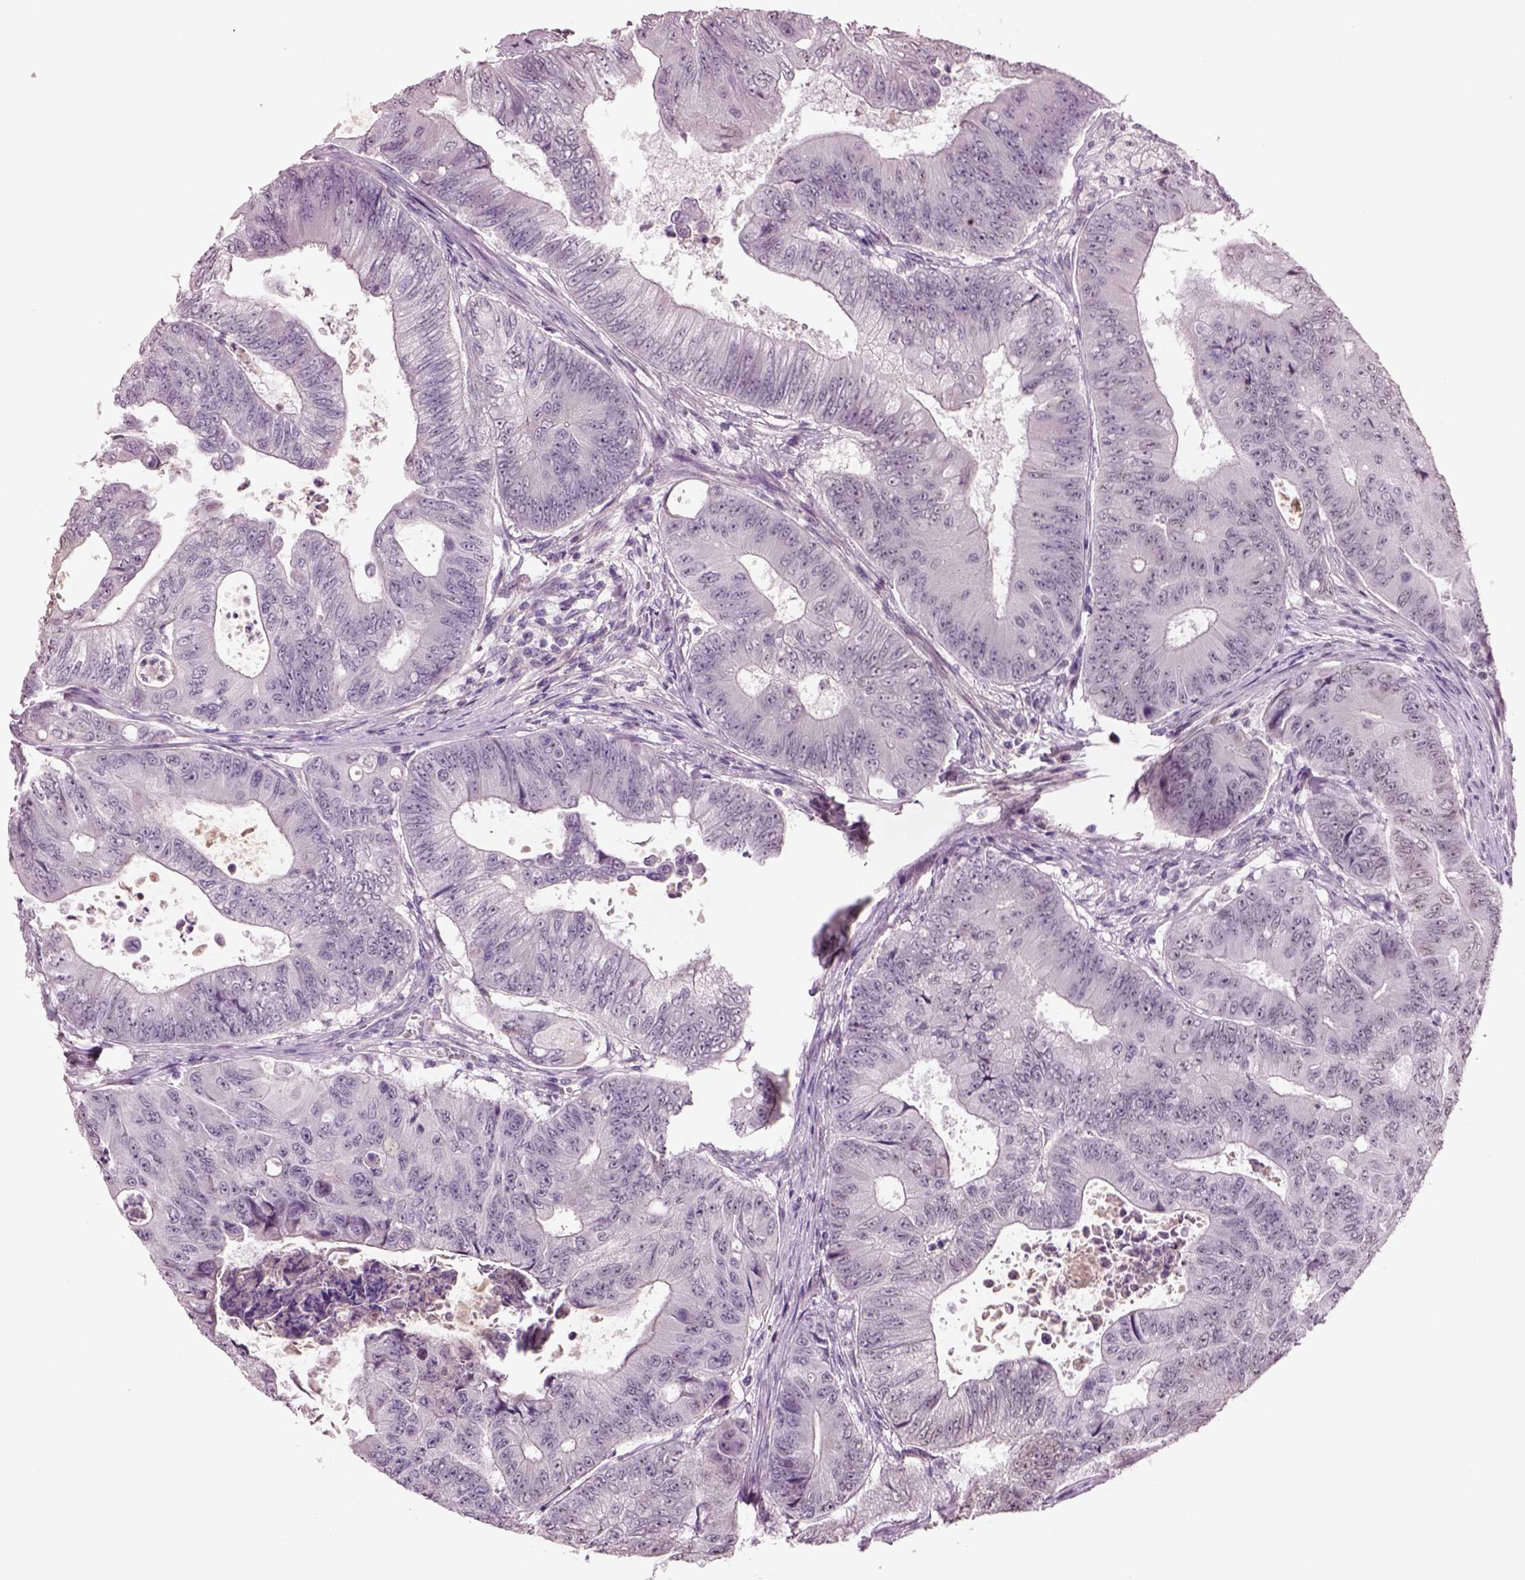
{"staining": {"intensity": "negative", "quantity": "none", "location": "none"}, "tissue": "colorectal cancer", "cell_type": "Tumor cells", "image_type": "cancer", "snomed": [{"axis": "morphology", "description": "Adenocarcinoma, NOS"}, {"axis": "topography", "description": "Colon"}], "caption": "DAB immunohistochemical staining of colorectal cancer (adenocarcinoma) displays no significant staining in tumor cells.", "gene": "SEPHS1", "patient": {"sex": "female", "age": 48}}